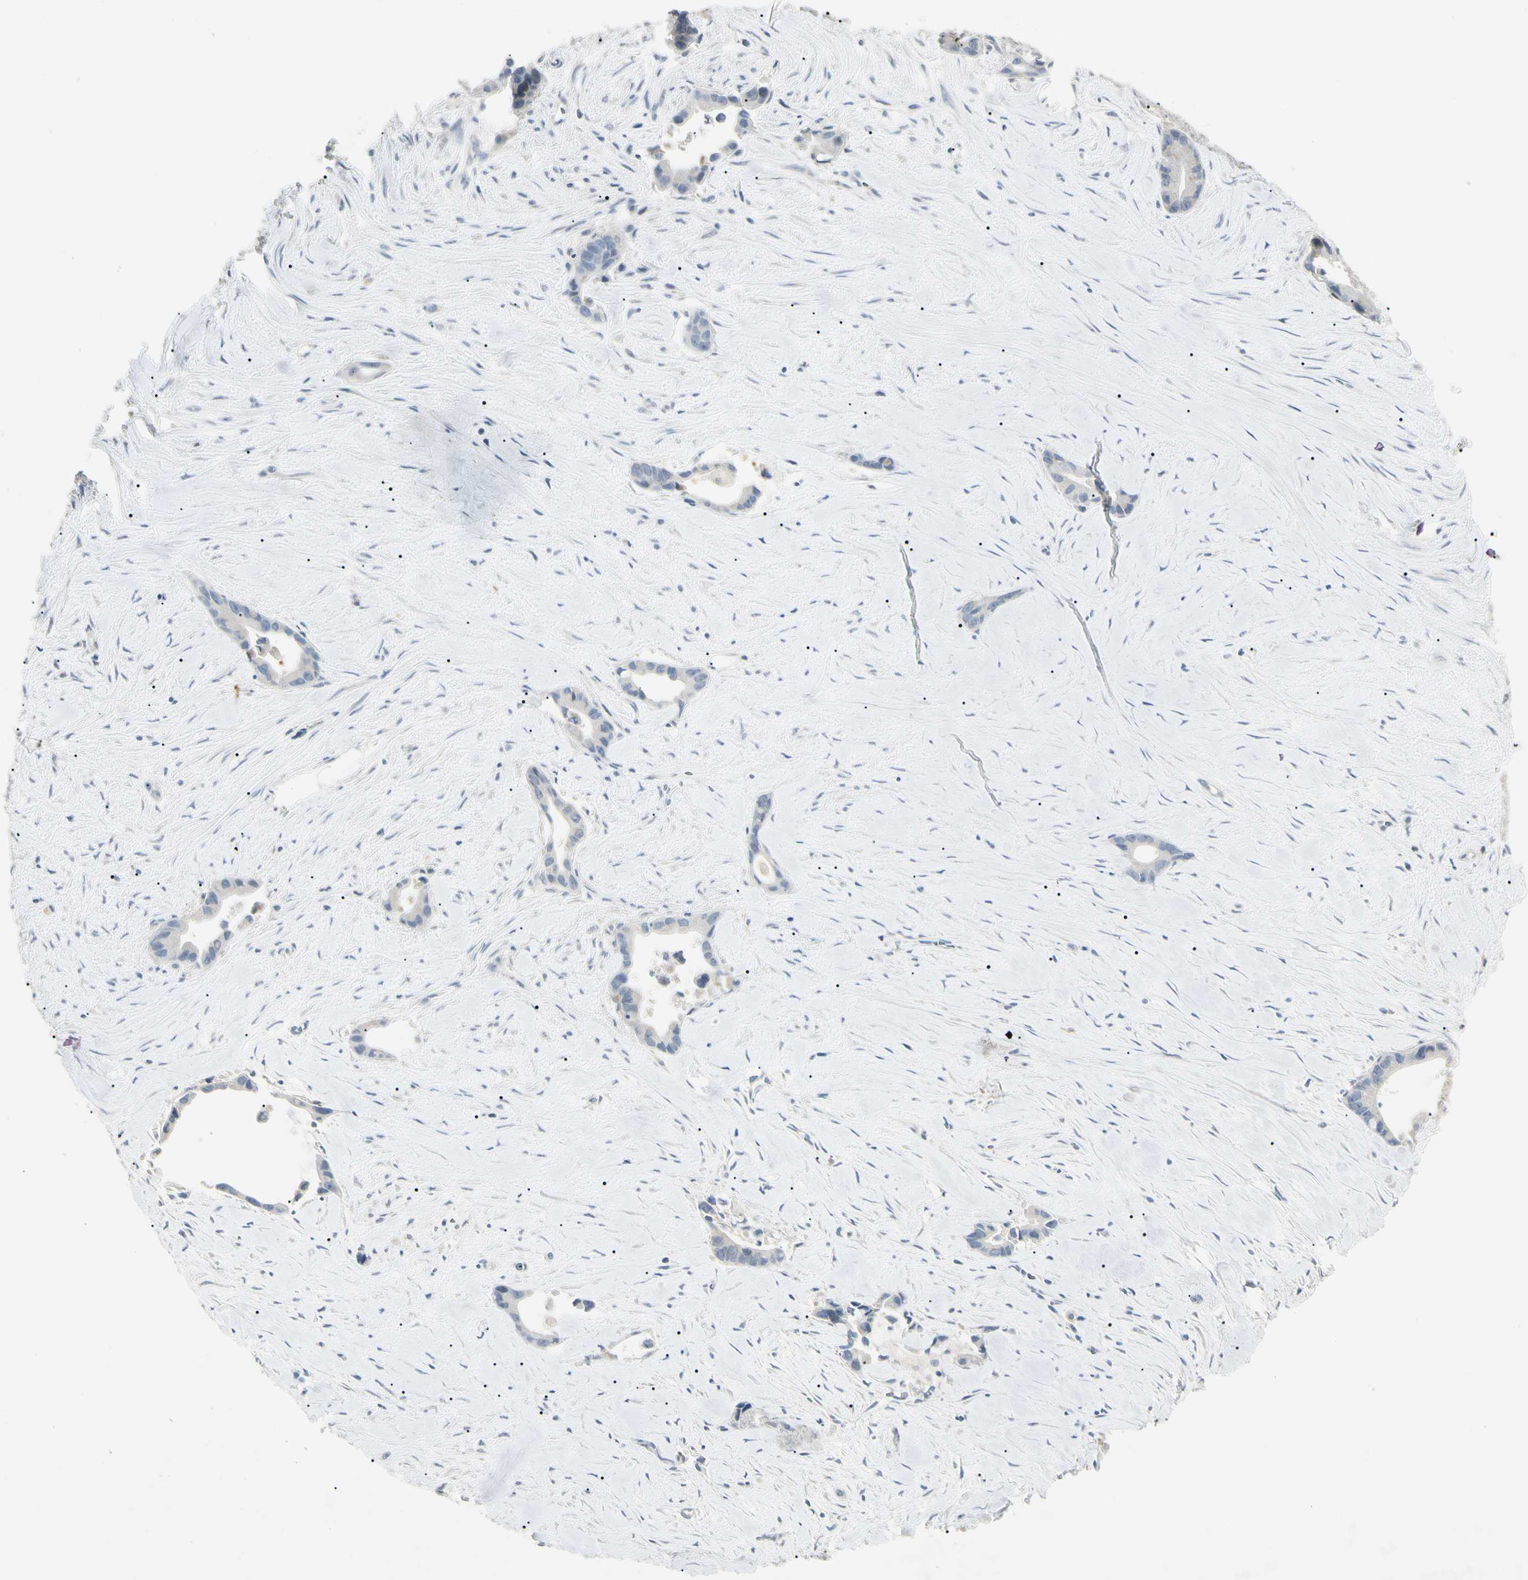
{"staining": {"intensity": "negative", "quantity": "none", "location": "none"}, "tissue": "liver cancer", "cell_type": "Tumor cells", "image_type": "cancer", "snomed": [{"axis": "morphology", "description": "Cholangiocarcinoma"}, {"axis": "topography", "description": "Liver"}], "caption": "Immunohistochemistry (IHC) image of neoplastic tissue: human liver cholangiocarcinoma stained with DAB reveals no significant protein expression in tumor cells.", "gene": "PRSS21", "patient": {"sex": "female", "age": 55}}